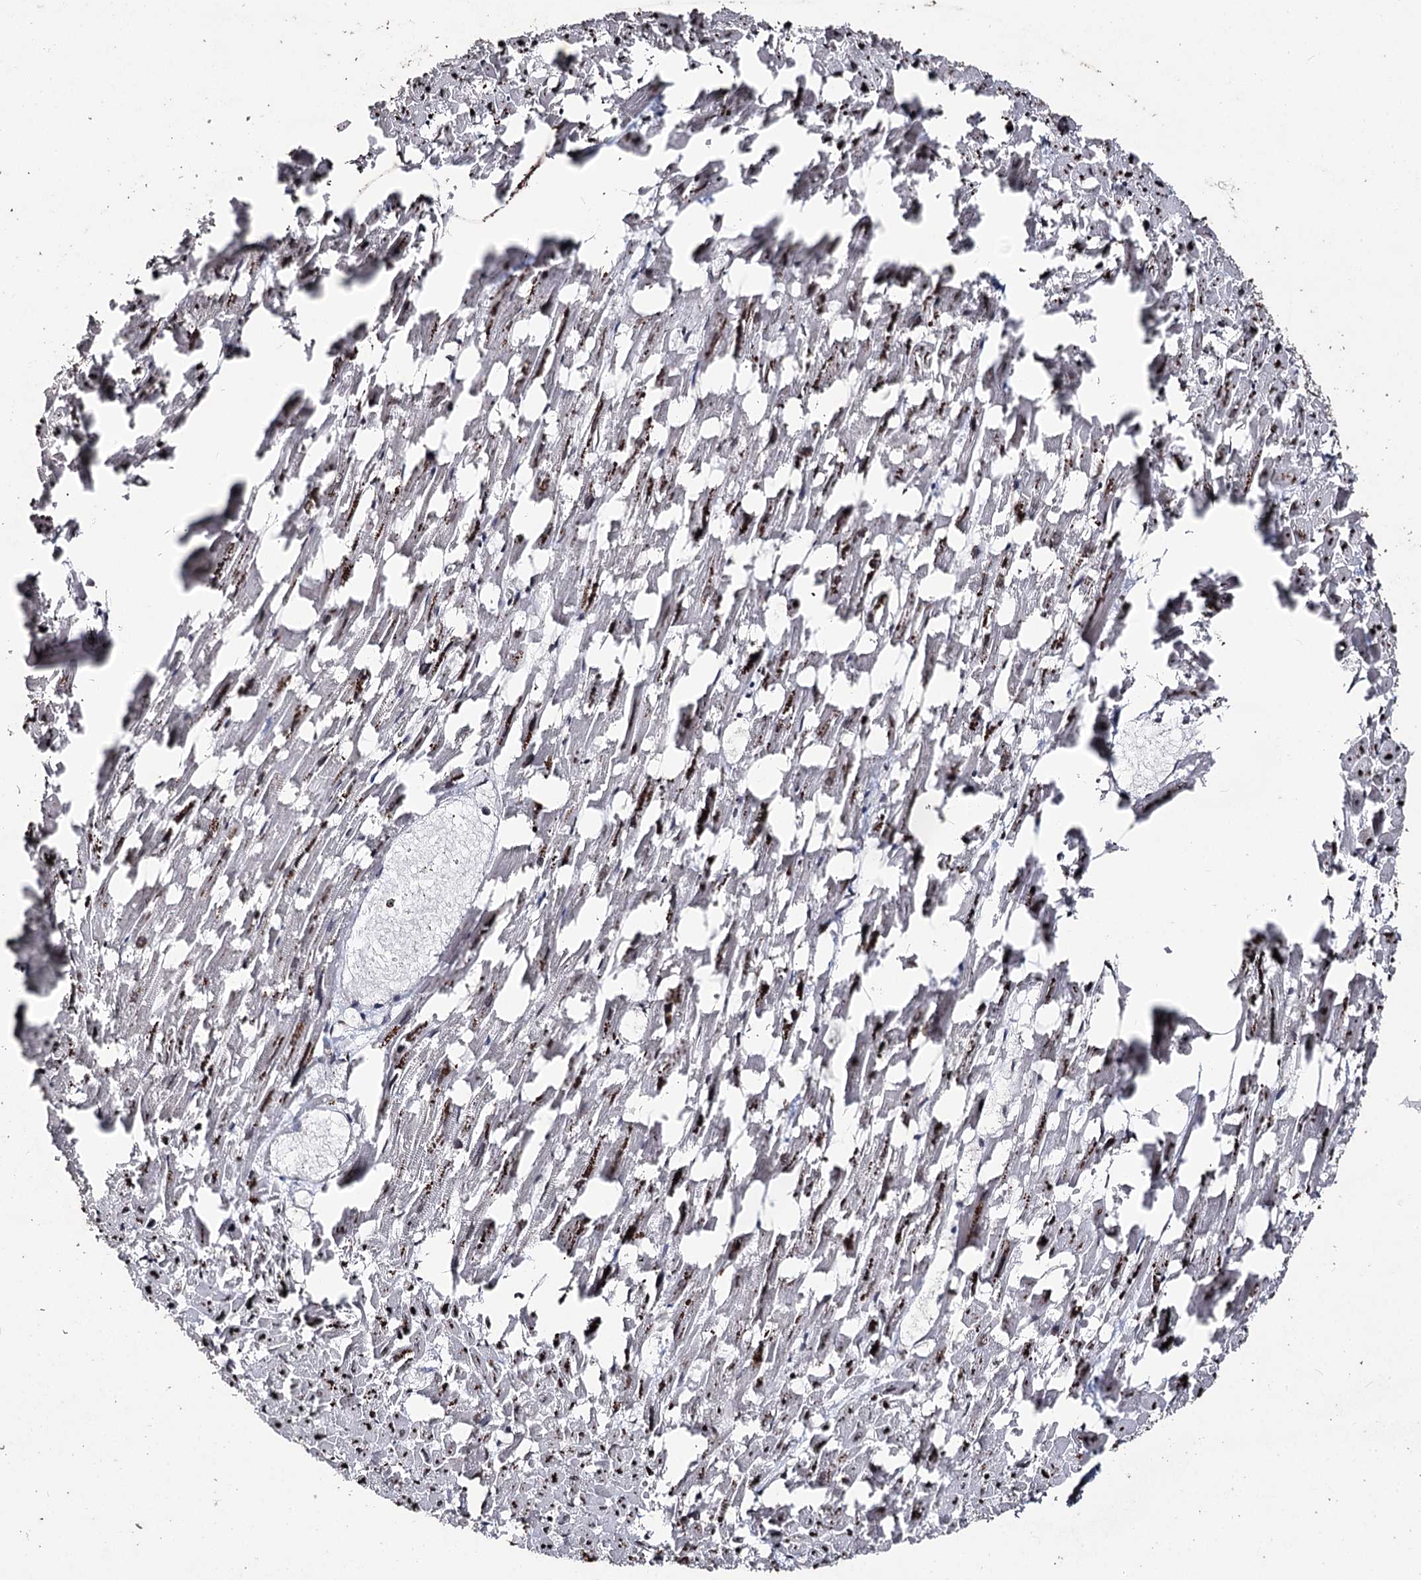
{"staining": {"intensity": "strong", "quantity": "25%-75%", "location": "nuclear"}, "tissue": "heart muscle", "cell_type": "Cardiomyocytes", "image_type": "normal", "snomed": [{"axis": "morphology", "description": "Normal tissue, NOS"}, {"axis": "topography", "description": "Heart"}], "caption": "Protein expression by immunohistochemistry shows strong nuclear positivity in about 25%-75% of cardiomyocytes in unremarkable heart muscle.", "gene": "U2SURP", "patient": {"sex": "female", "age": 64}}